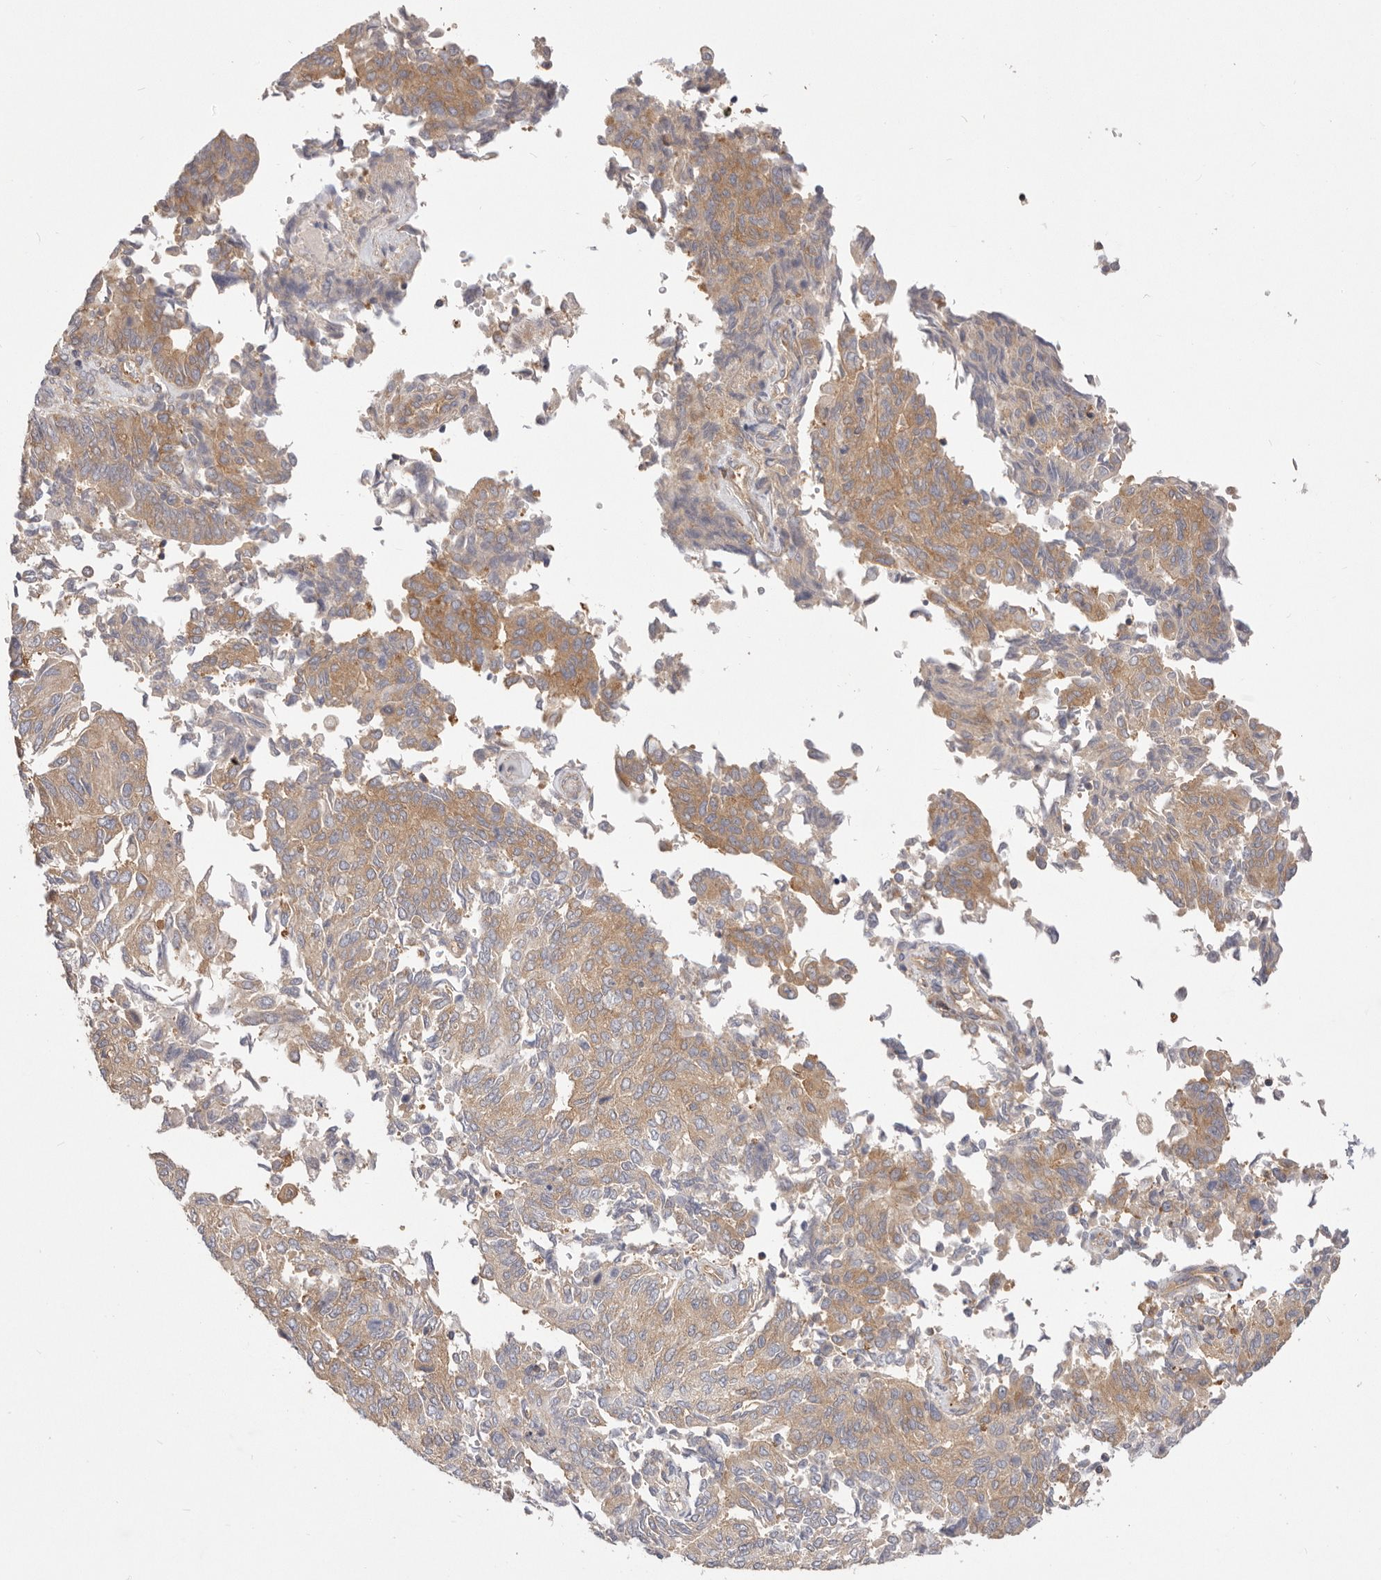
{"staining": {"intensity": "moderate", "quantity": ">75%", "location": "cytoplasmic/membranous"}, "tissue": "endometrial cancer", "cell_type": "Tumor cells", "image_type": "cancer", "snomed": [{"axis": "morphology", "description": "Adenocarcinoma, NOS"}, {"axis": "topography", "description": "Endometrium"}], "caption": "Moderate cytoplasmic/membranous staining for a protein is seen in approximately >75% of tumor cells of endometrial cancer (adenocarcinoma) using IHC.", "gene": "KCMF1", "patient": {"sex": "female", "age": 80}}